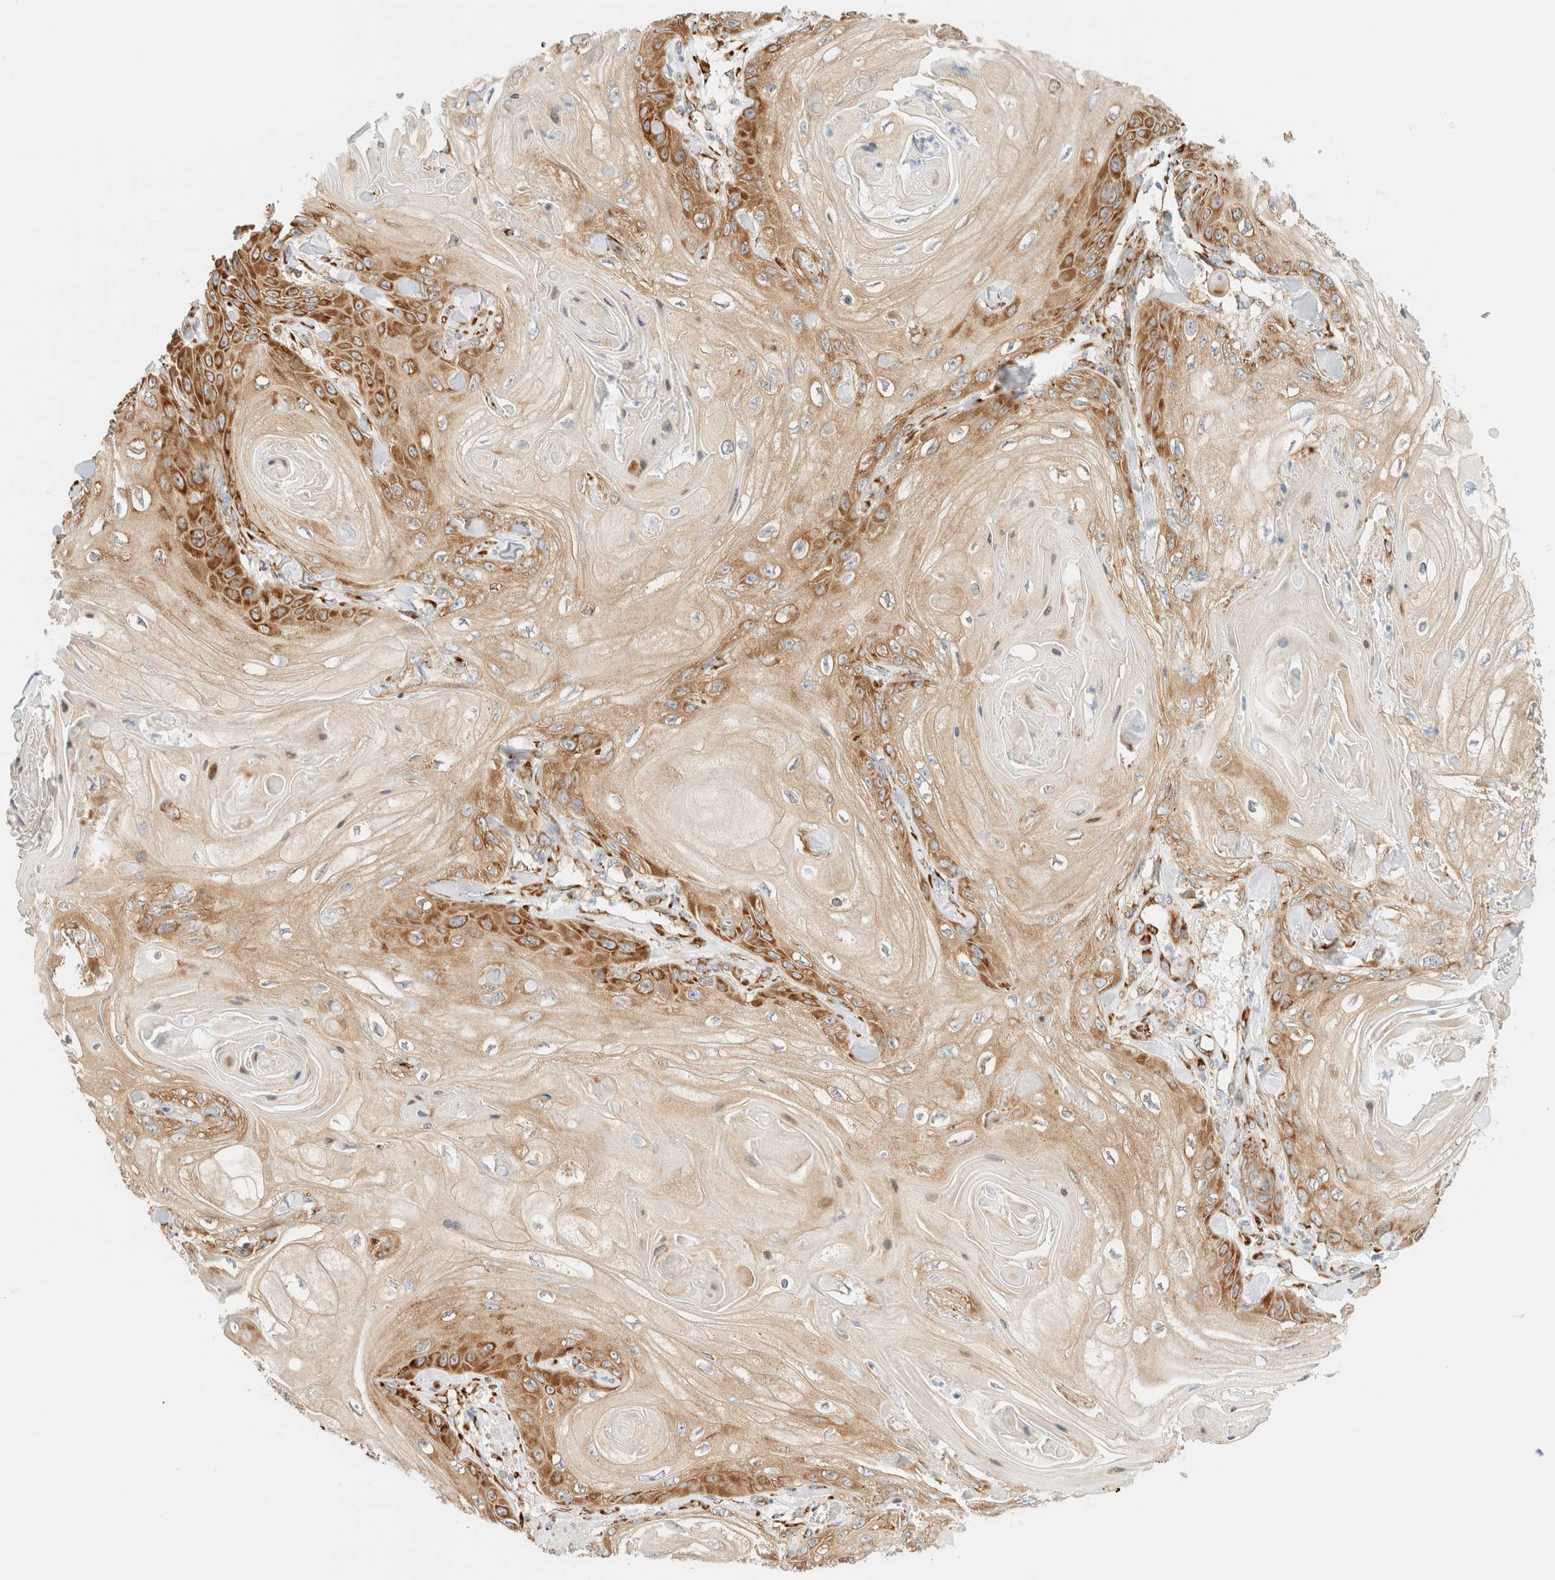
{"staining": {"intensity": "strong", "quantity": ">75%", "location": "cytoplasmic/membranous"}, "tissue": "skin cancer", "cell_type": "Tumor cells", "image_type": "cancer", "snomed": [{"axis": "morphology", "description": "Squamous cell carcinoma, NOS"}, {"axis": "topography", "description": "Skin"}], "caption": "This micrograph shows immunohistochemistry (IHC) staining of human skin squamous cell carcinoma, with high strong cytoplasmic/membranous staining in about >75% of tumor cells.", "gene": "ZC2HC1A", "patient": {"sex": "male", "age": 74}}